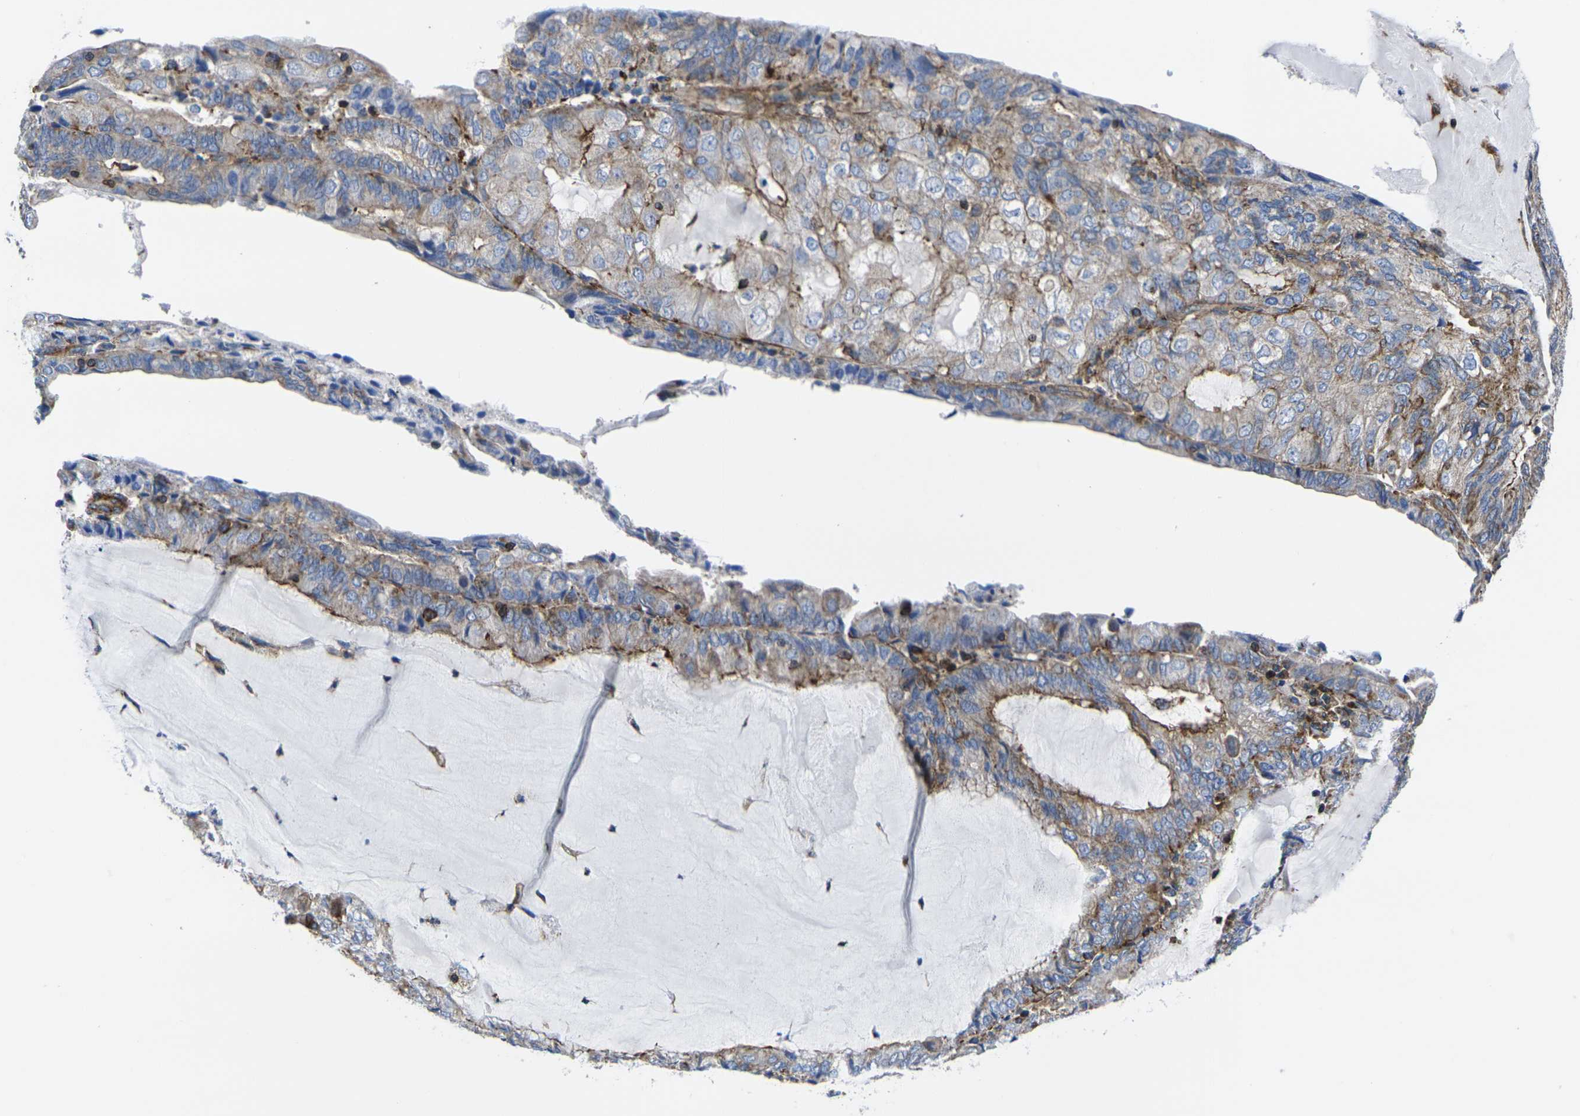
{"staining": {"intensity": "moderate", "quantity": "25%-75%", "location": "cytoplasmic/membranous"}, "tissue": "endometrial cancer", "cell_type": "Tumor cells", "image_type": "cancer", "snomed": [{"axis": "morphology", "description": "Adenocarcinoma, NOS"}, {"axis": "topography", "description": "Endometrium"}], "caption": "DAB (3,3'-diaminobenzidine) immunohistochemical staining of endometrial cancer (adenocarcinoma) displays moderate cytoplasmic/membranous protein staining in about 25%-75% of tumor cells.", "gene": "GPR4", "patient": {"sex": "female", "age": 81}}